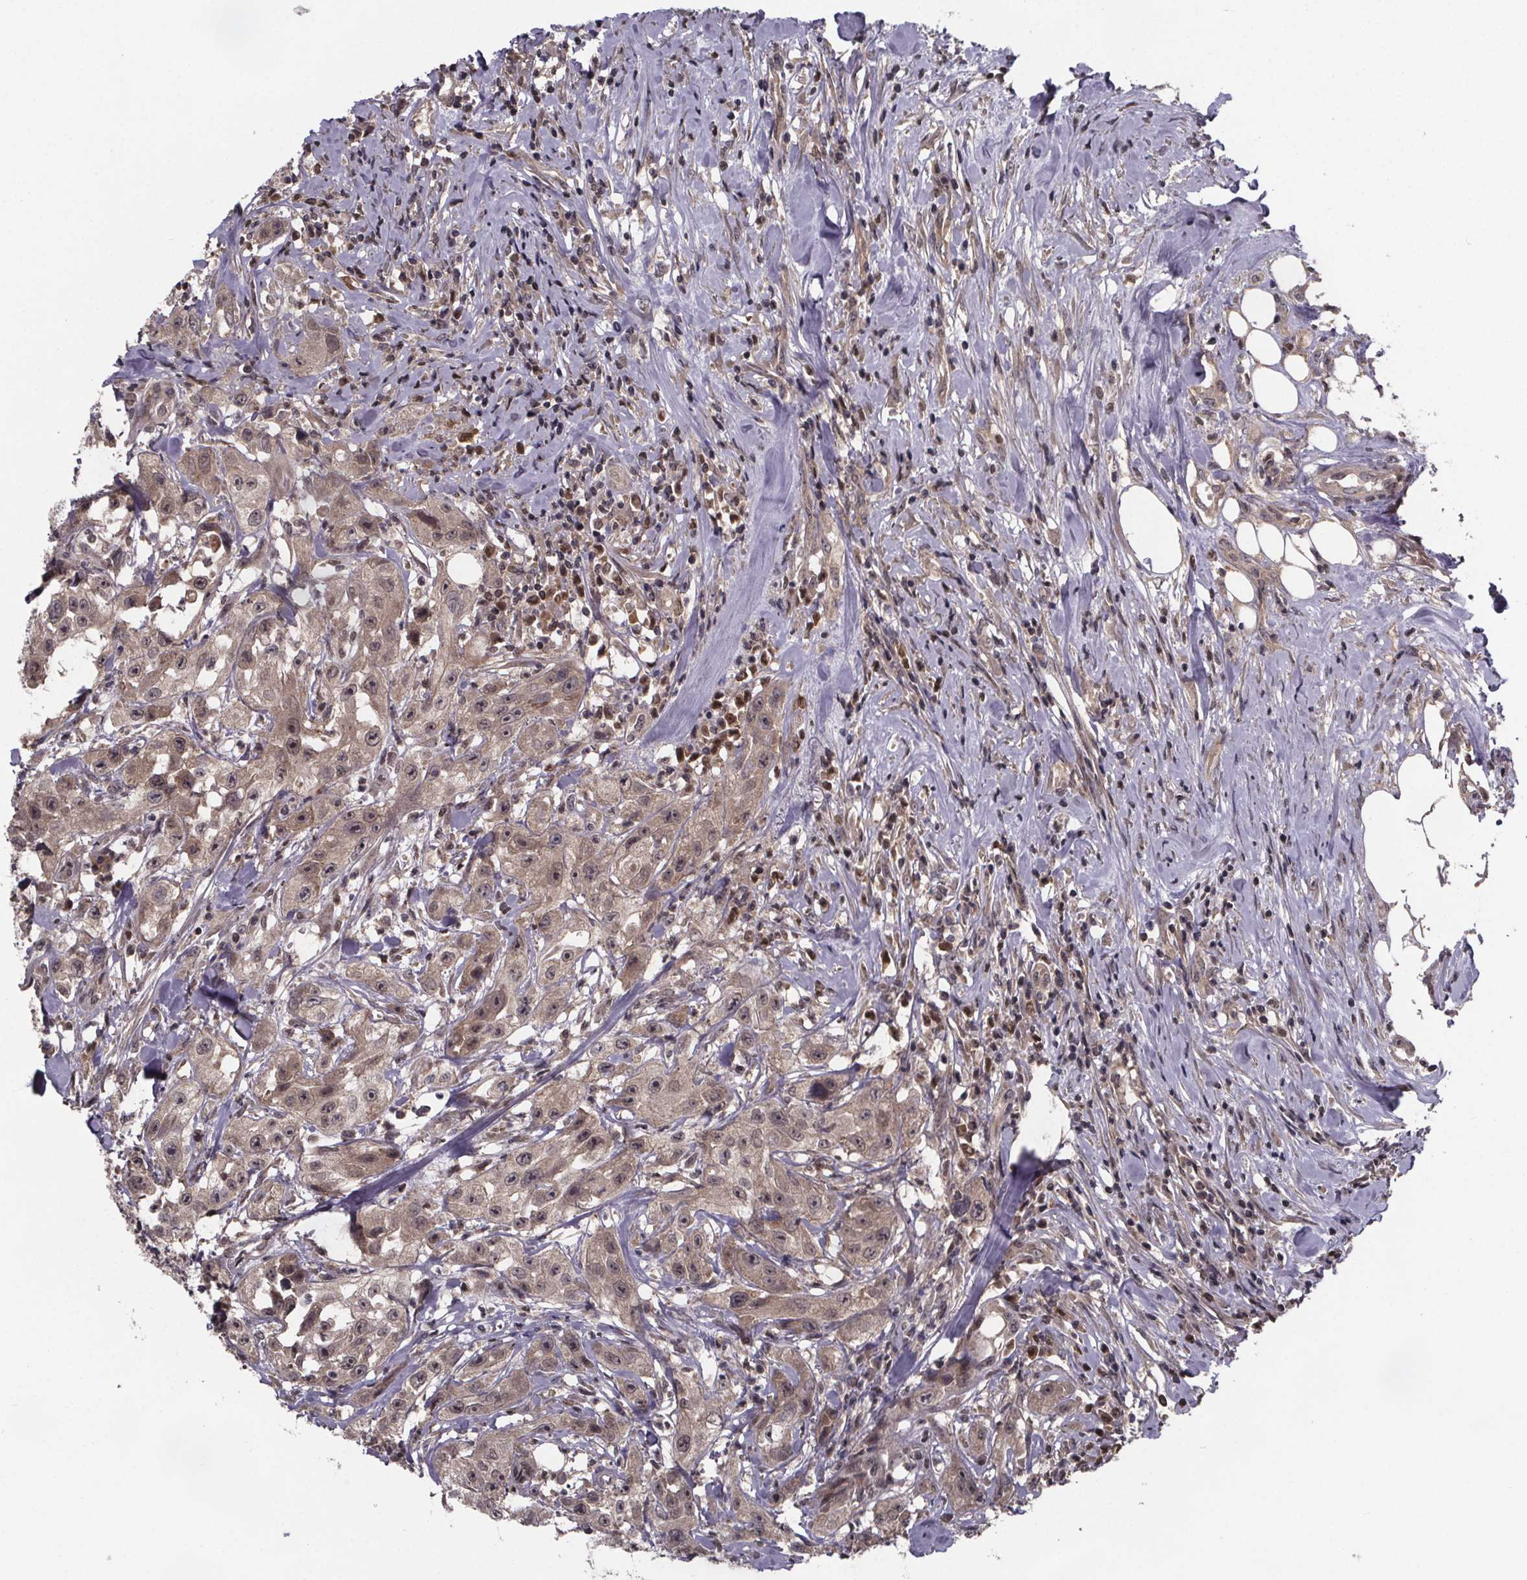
{"staining": {"intensity": "weak", "quantity": ">75%", "location": "cytoplasmic/membranous,nuclear"}, "tissue": "urothelial cancer", "cell_type": "Tumor cells", "image_type": "cancer", "snomed": [{"axis": "morphology", "description": "Urothelial carcinoma, High grade"}, {"axis": "topography", "description": "Urinary bladder"}], "caption": "Urothelial cancer tissue reveals weak cytoplasmic/membranous and nuclear staining in approximately >75% of tumor cells", "gene": "FN3KRP", "patient": {"sex": "male", "age": 79}}